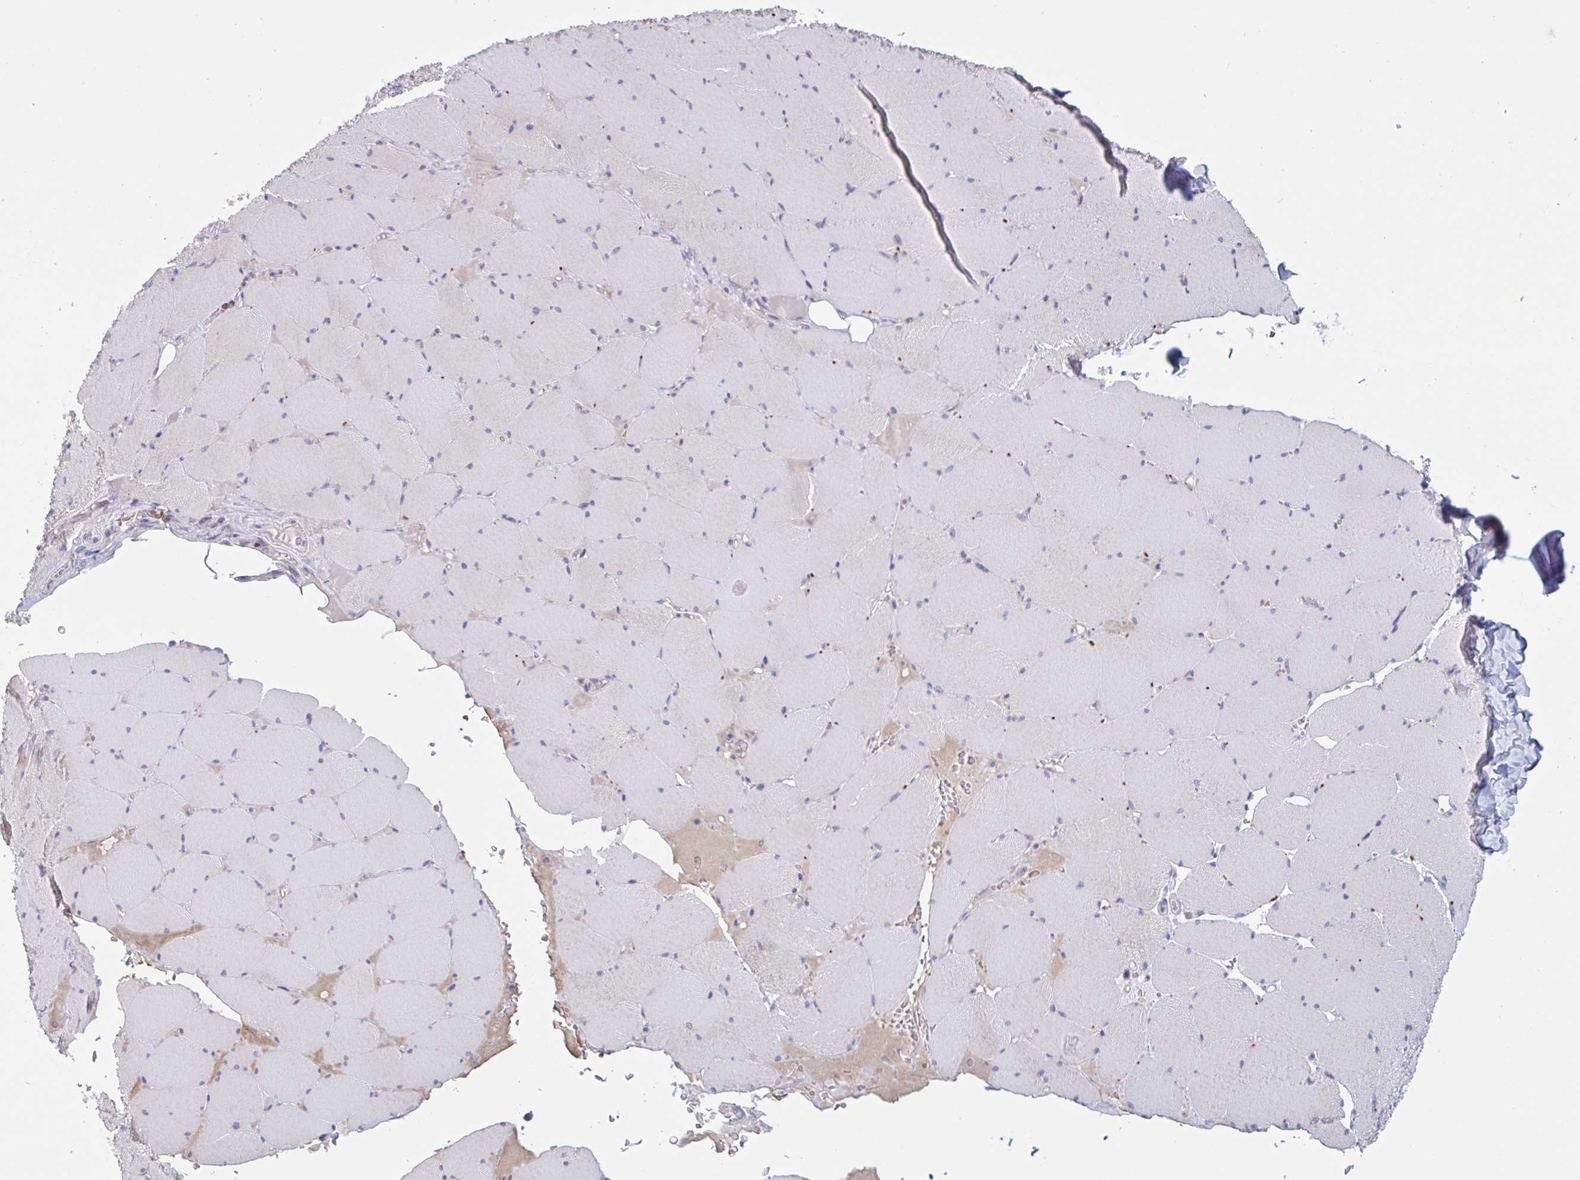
{"staining": {"intensity": "negative", "quantity": "none", "location": "none"}, "tissue": "skeletal muscle", "cell_type": "Myocytes", "image_type": "normal", "snomed": [{"axis": "morphology", "description": "Normal tissue, NOS"}, {"axis": "topography", "description": "Skeletal muscle"}, {"axis": "topography", "description": "Head-Neck"}], "caption": "Protein analysis of benign skeletal muscle demonstrates no significant positivity in myocytes. The staining is performed using DAB brown chromogen with nuclei counter-stained in using hematoxylin.", "gene": "HSD11B2", "patient": {"sex": "male", "age": 66}}